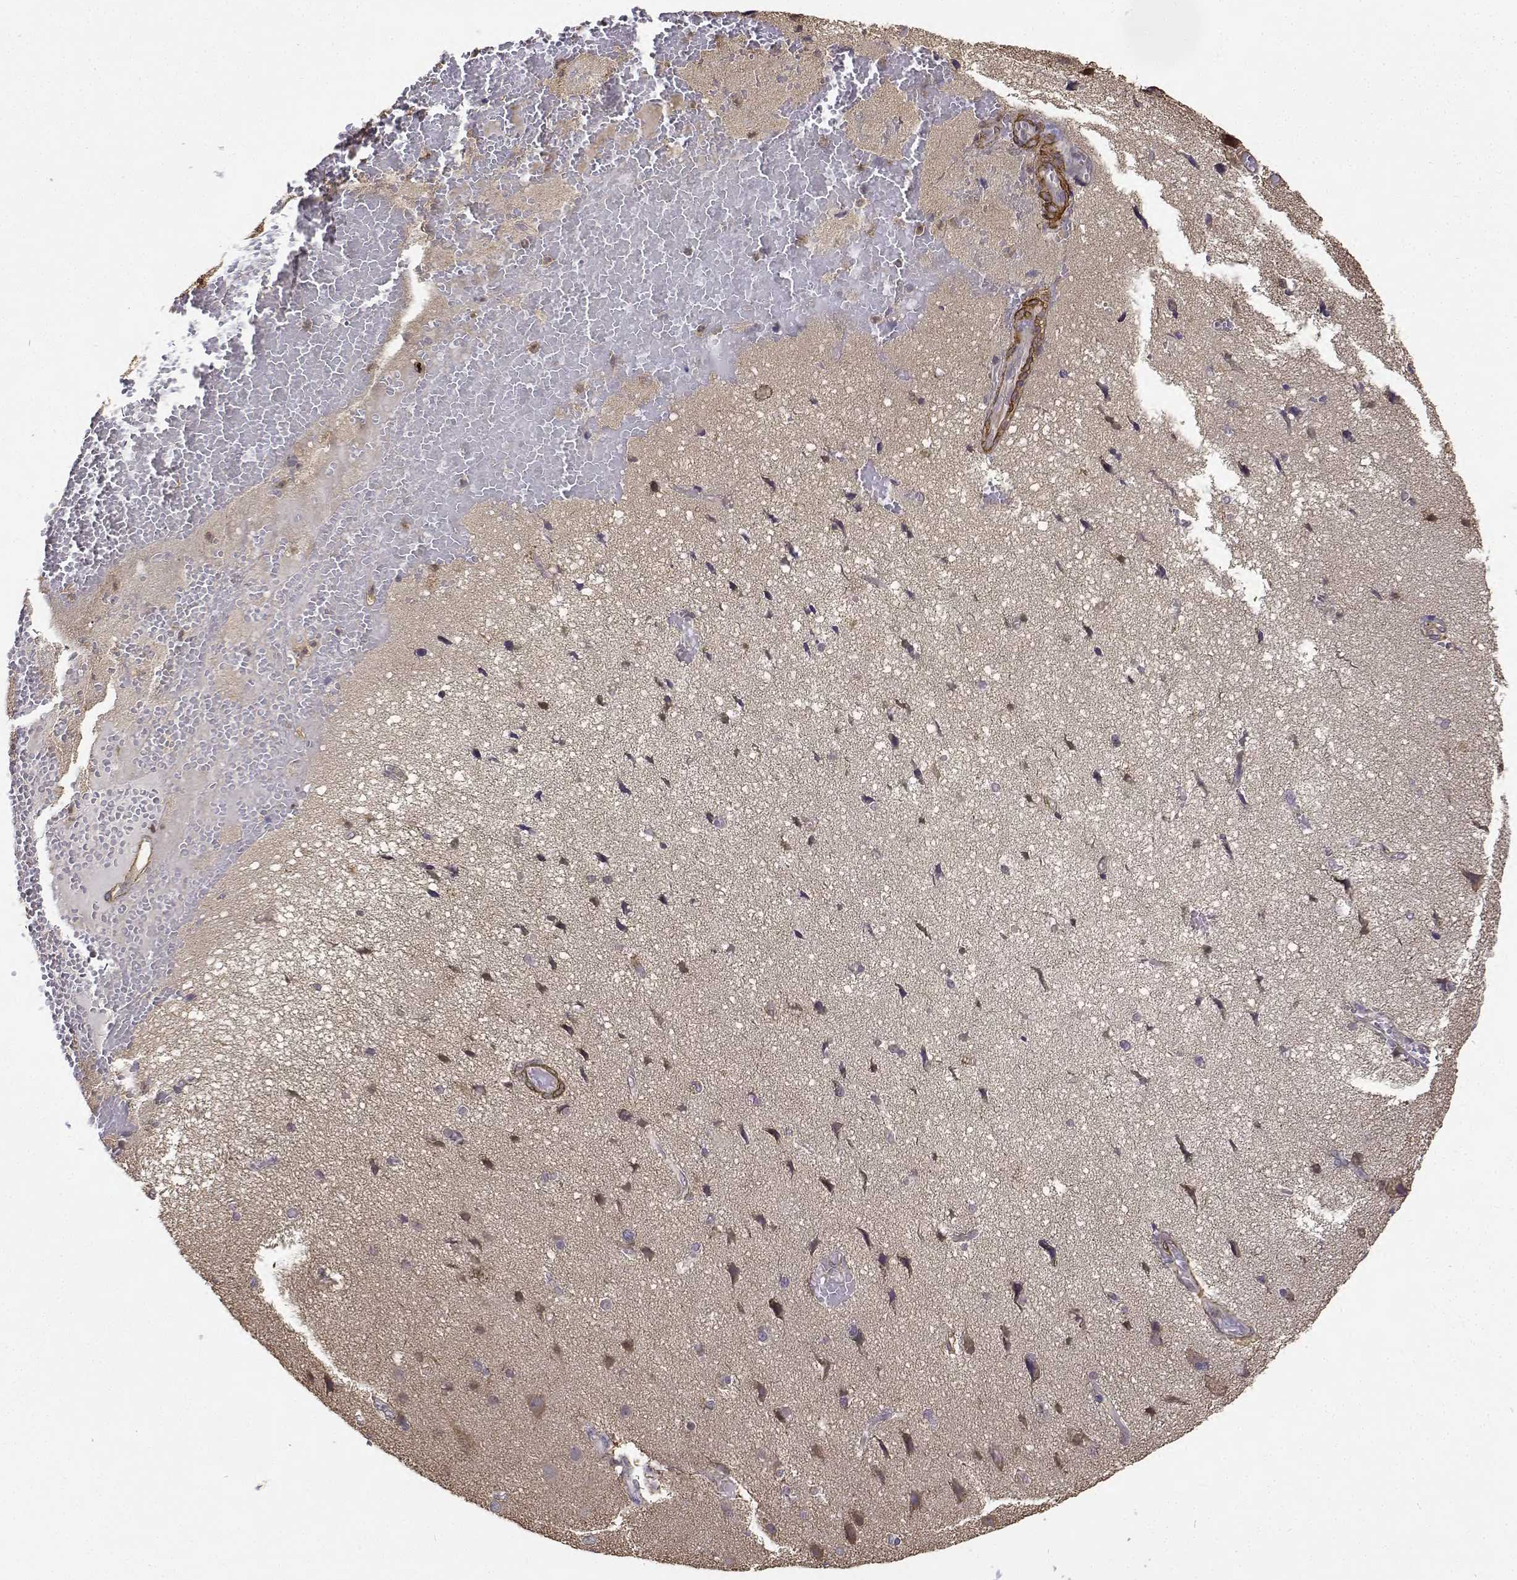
{"staining": {"intensity": "negative", "quantity": "none", "location": "none"}, "tissue": "cerebral cortex", "cell_type": "Endothelial cells", "image_type": "normal", "snomed": [{"axis": "morphology", "description": "Normal tissue, NOS"}, {"axis": "morphology", "description": "Glioma, malignant, High grade"}, {"axis": "topography", "description": "Cerebral cortex"}], "caption": "IHC histopathology image of unremarkable human cerebral cortex stained for a protein (brown), which reveals no staining in endothelial cells.", "gene": "PCID2", "patient": {"sex": "male", "age": 71}}